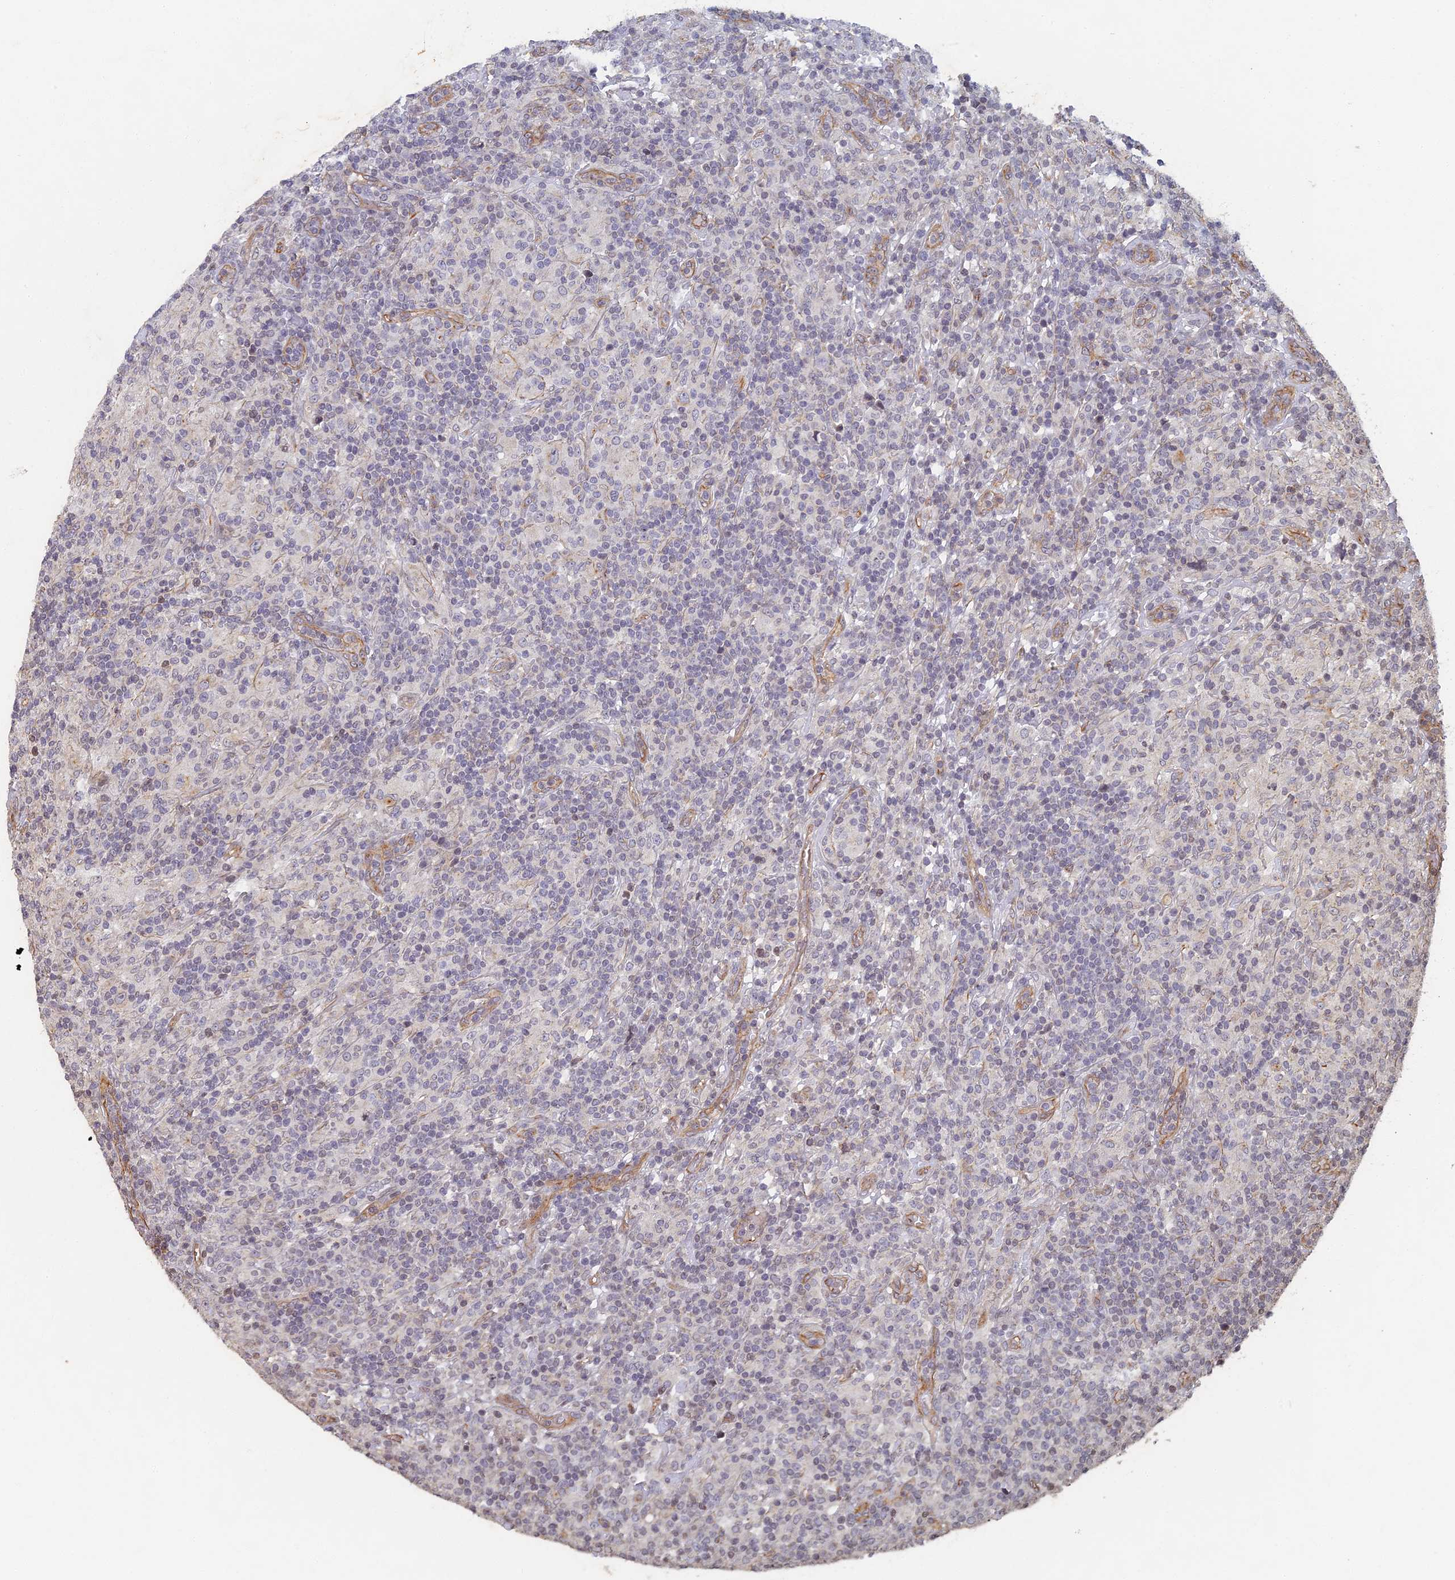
{"staining": {"intensity": "negative", "quantity": "none", "location": "none"}, "tissue": "lymphoma", "cell_type": "Tumor cells", "image_type": "cancer", "snomed": [{"axis": "morphology", "description": "Hodgkin's disease, NOS"}, {"axis": "topography", "description": "Lymph node"}], "caption": "The IHC histopathology image has no significant expression in tumor cells of Hodgkin's disease tissue.", "gene": "ABCB10", "patient": {"sex": "male", "age": 70}}